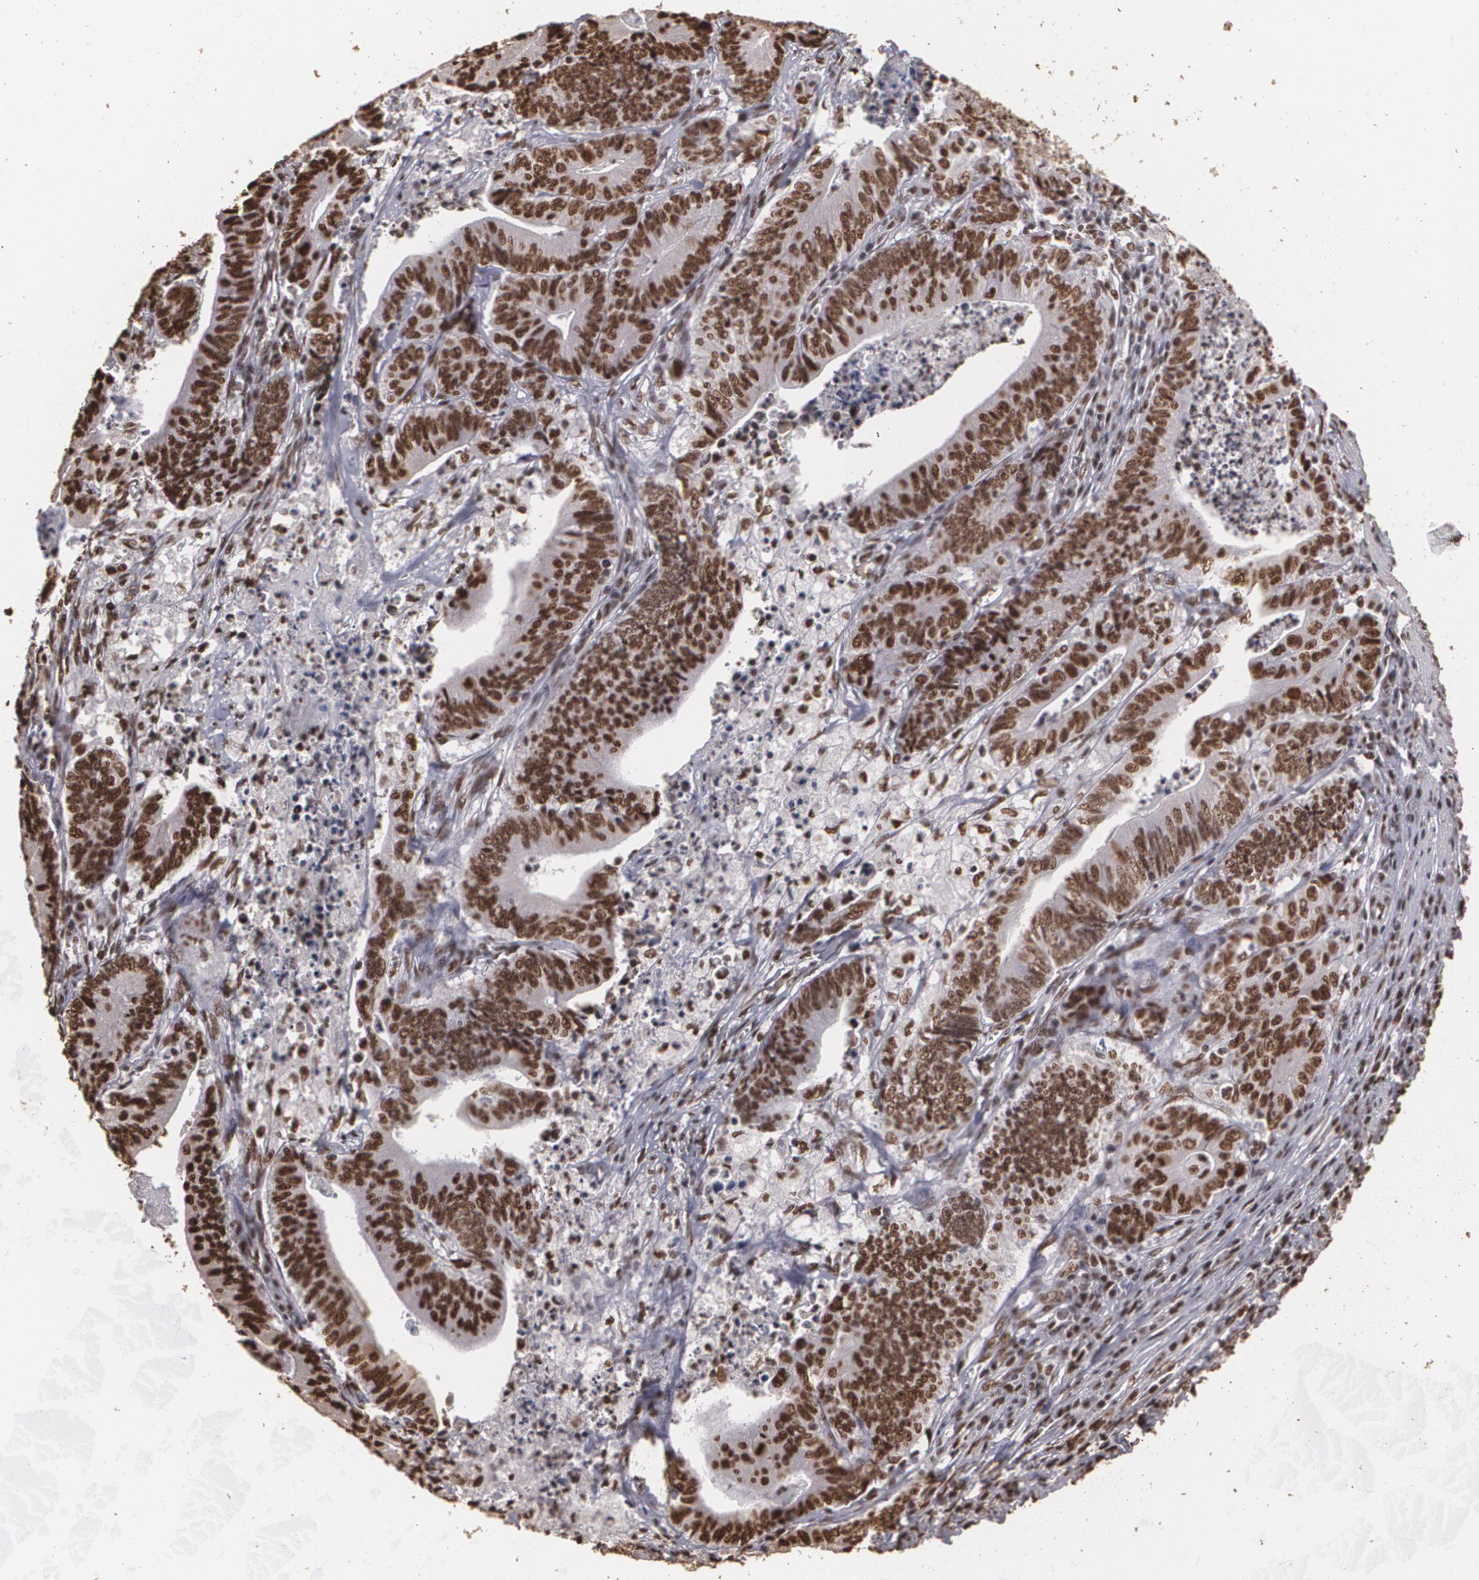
{"staining": {"intensity": "strong", "quantity": ">75%", "location": "nuclear"}, "tissue": "stomach cancer", "cell_type": "Tumor cells", "image_type": "cancer", "snomed": [{"axis": "morphology", "description": "Adenocarcinoma, NOS"}, {"axis": "topography", "description": "Stomach, lower"}], "caption": "Protein staining shows strong nuclear positivity in about >75% of tumor cells in stomach adenocarcinoma.", "gene": "RCOR1", "patient": {"sex": "female", "age": 86}}